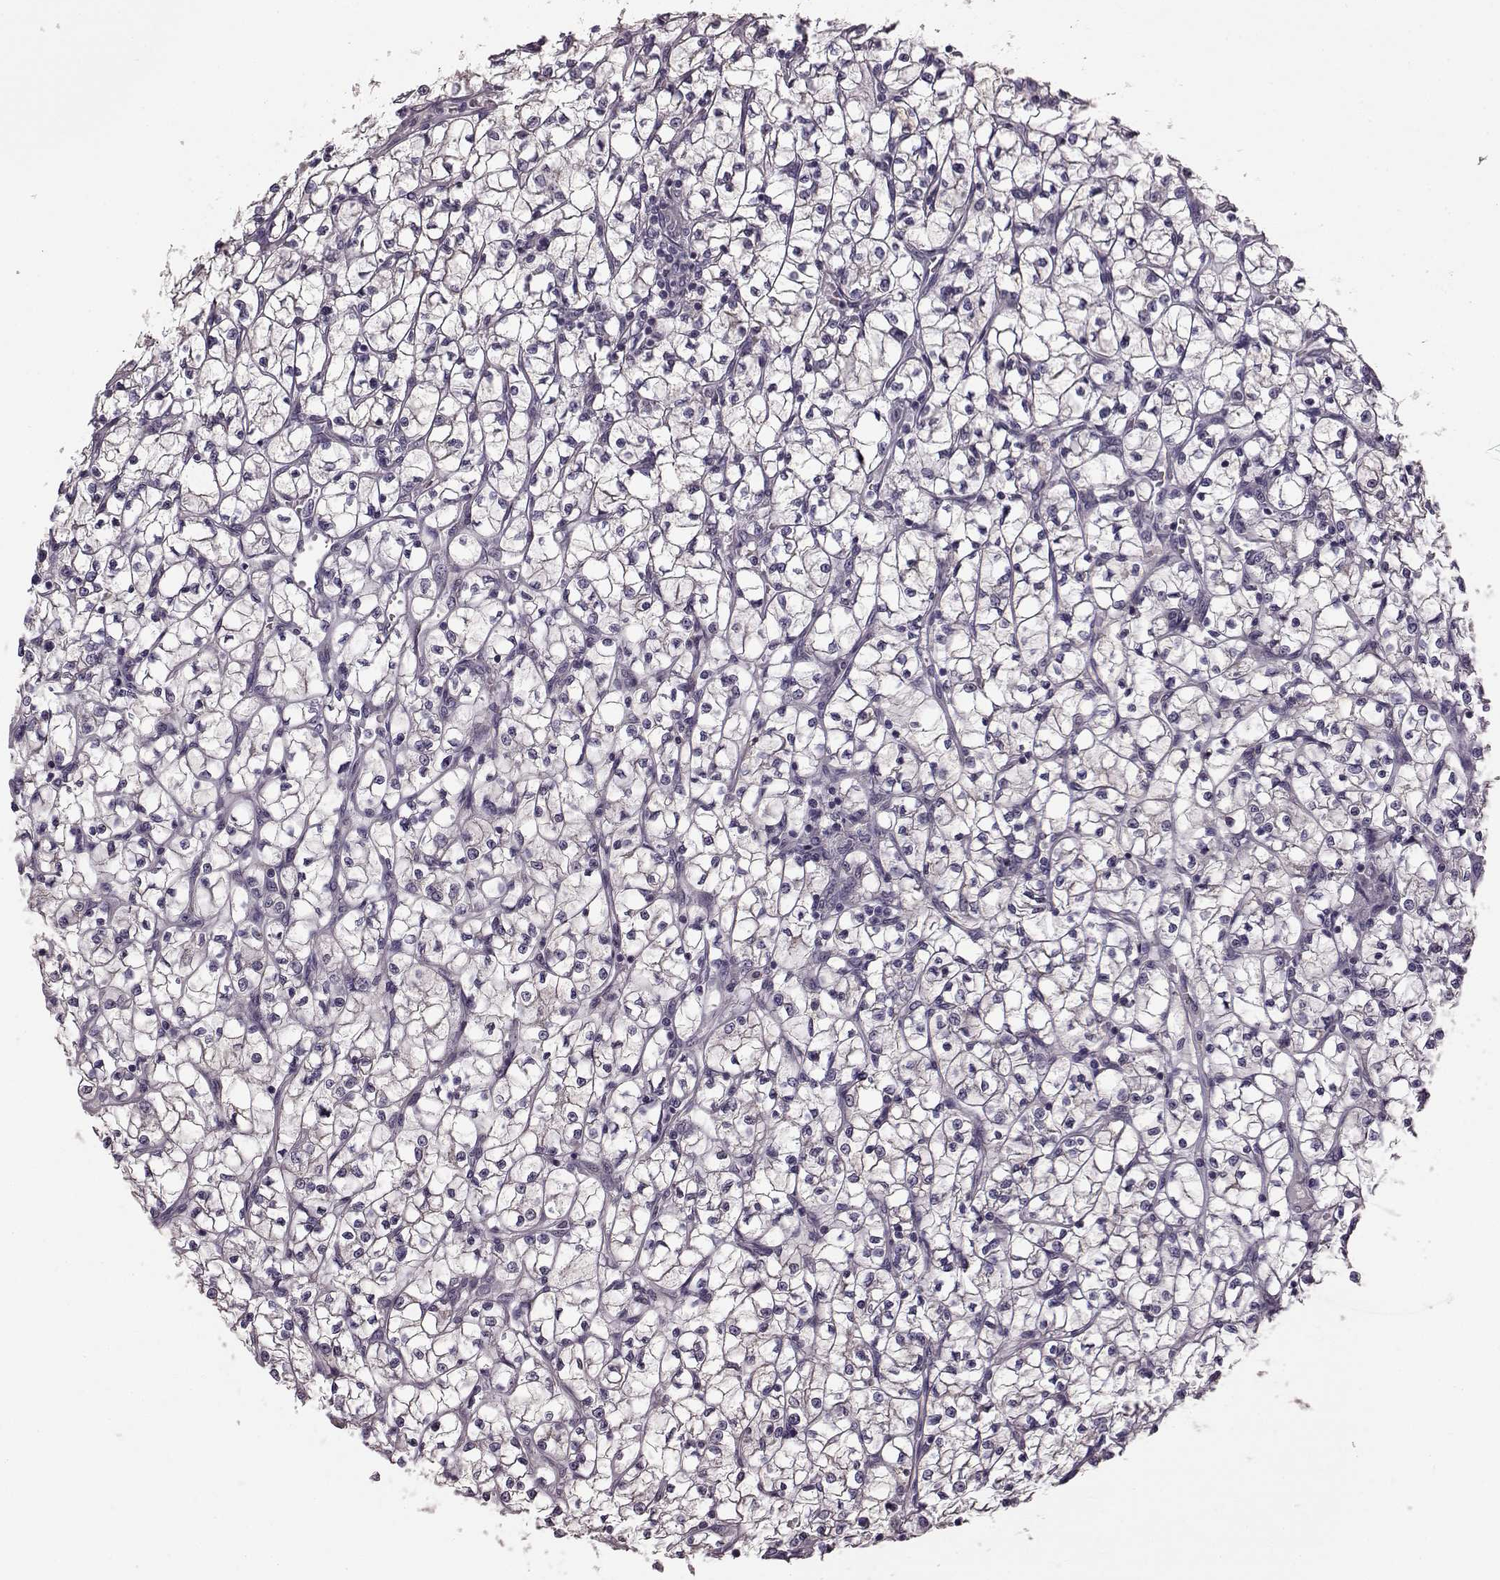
{"staining": {"intensity": "negative", "quantity": "none", "location": "none"}, "tissue": "renal cancer", "cell_type": "Tumor cells", "image_type": "cancer", "snomed": [{"axis": "morphology", "description": "Adenocarcinoma, NOS"}, {"axis": "topography", "description": "Kidney"}], "caption": "This photomicrograph is of renal cancer stained with IHC to label a protein in brown with the nuclei are counter-stained blue. There is no staining in tumor cells. (DAB immunohistochemistry, high magnification).", "gene": "GRK1", "patient": {"sex": "female", "age": 64}}